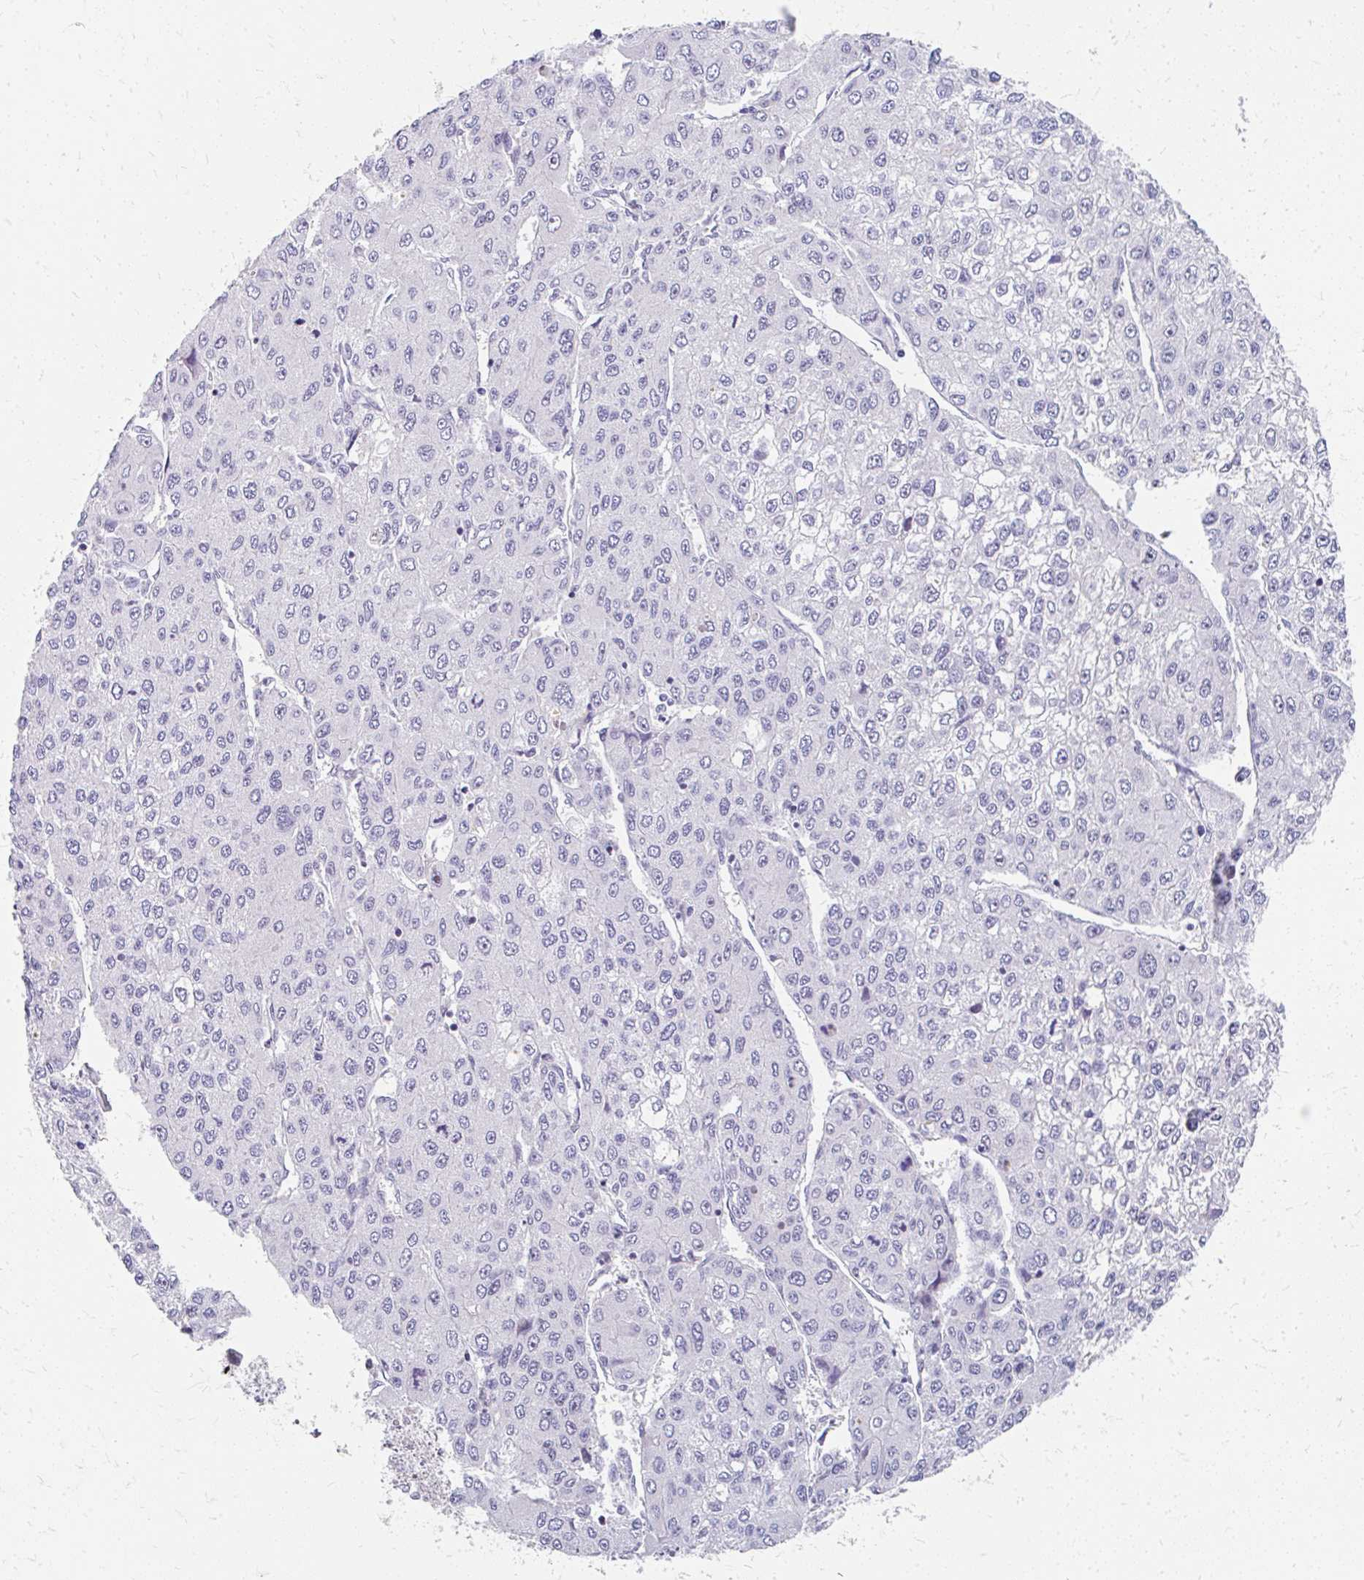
{"staining": {"intensity": "negative", "quantity": "none", "location": "none"}, "tissue": "liver cancer", "cell_type": "Tumor cells", "image_type": "cancer", "snomed": [{"axis": "morphology", "description": "Carcinoma, Hepatocellular, NOS"}, {"axis": "topography", "description": "Liver"}], "caption": "This is an immunohistochemistry micrograph of human hepatocellular carcinoma (liver). There is no expression in tumor cells.", "gene": "GTF2H1", "patient": {"sex": "female", "age": 66}}